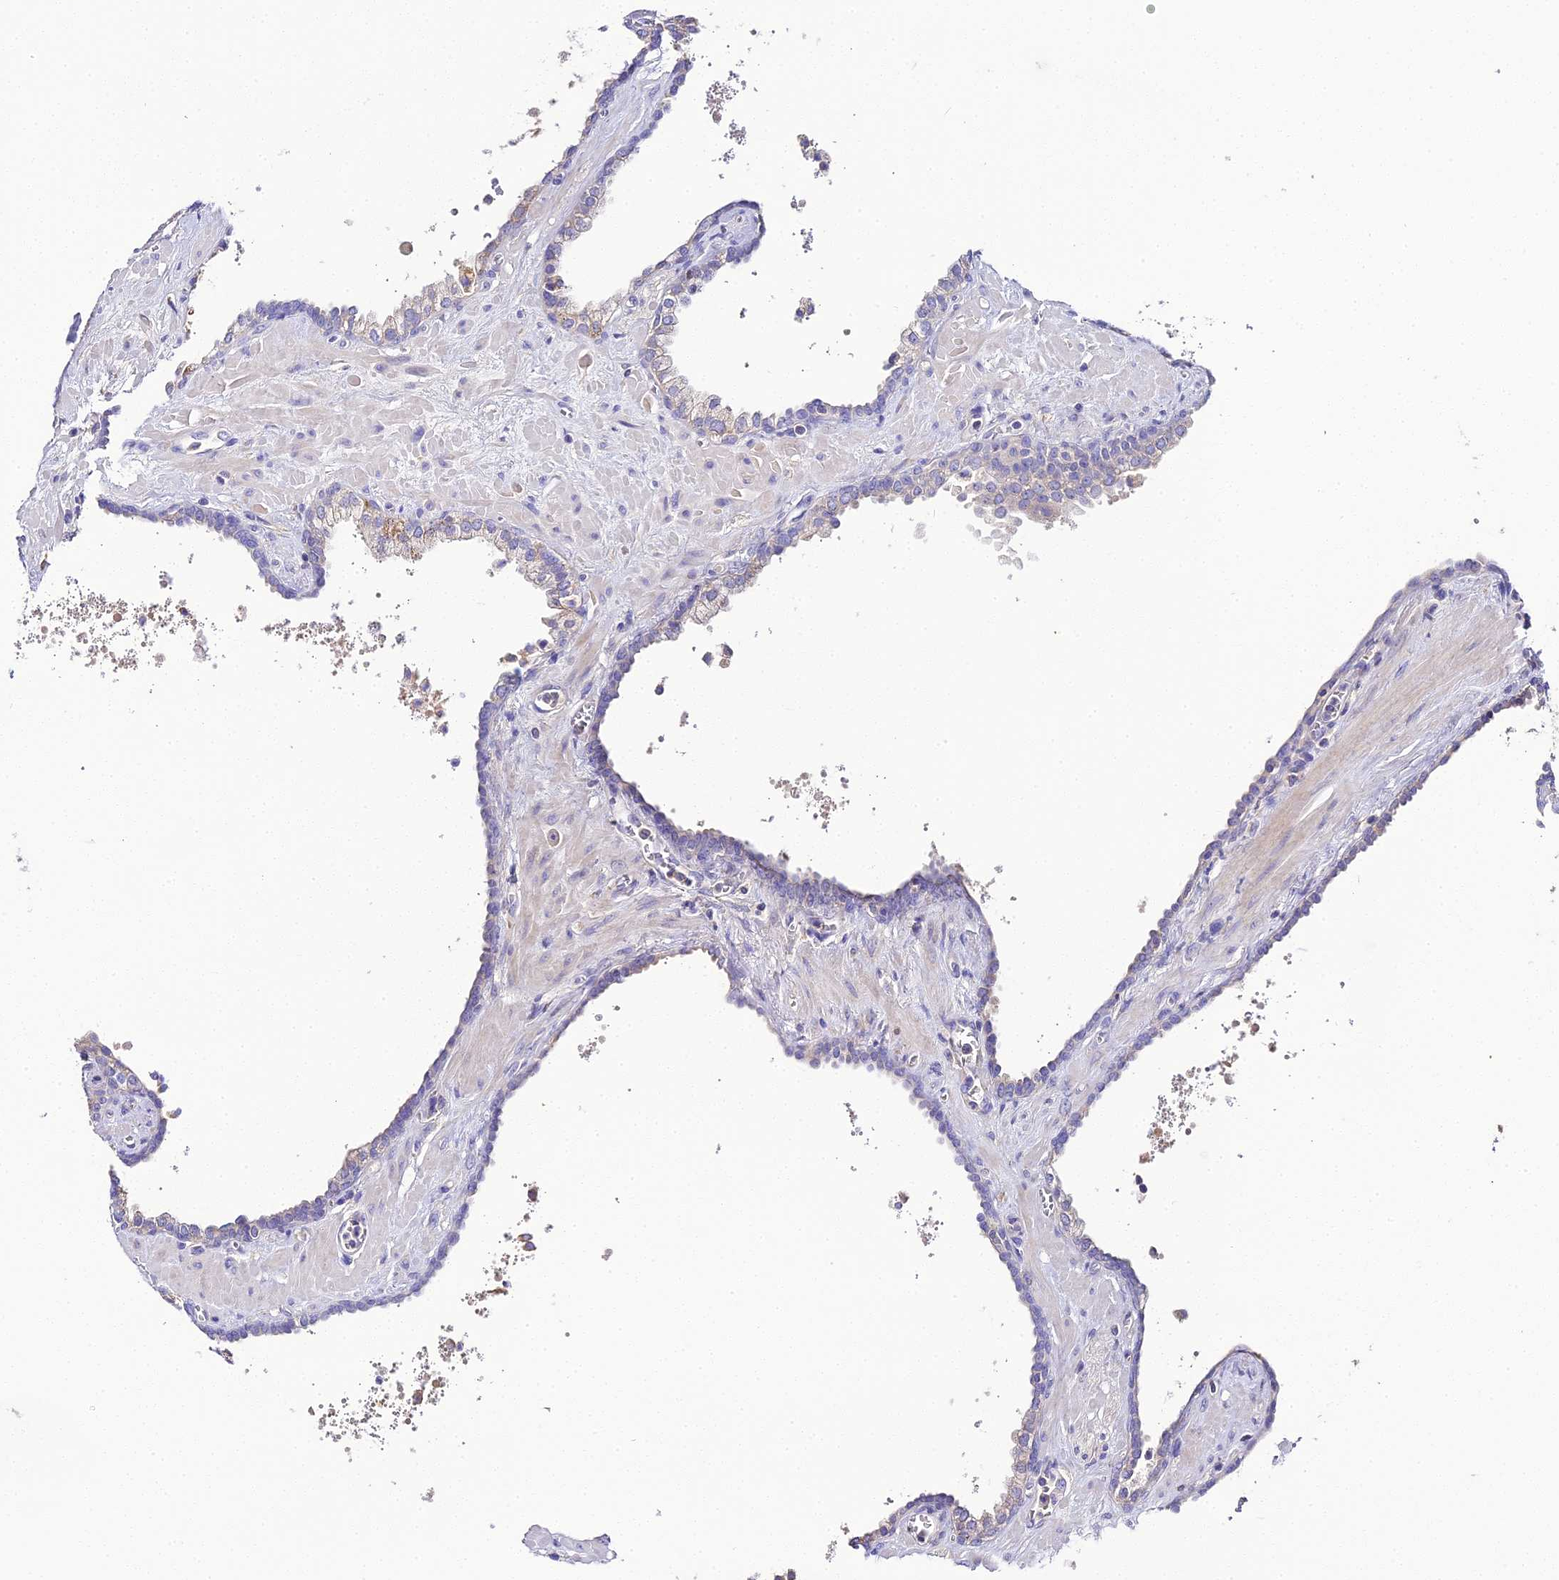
{"staining": {"intensity": "strong", "quantity": "<25%", "location": "cytoplasmic/membranous"}, "tissue": "prostate", "cell_type": "Glandular cells", "image_type": "normal", "snomed": [{"axis": "morphology", "description": "Normal tissue, NOS"}, {"axis": "topography", "description": "Prostate"}], "caption": "About <25% of glandular cells in normal human prostate demonstrate strong cytoplasmic/membranous protein staining as visualized by brown immunohistochemical staining.", "gene": "SCX", "patient": {"sex": "male", "age": 60}}